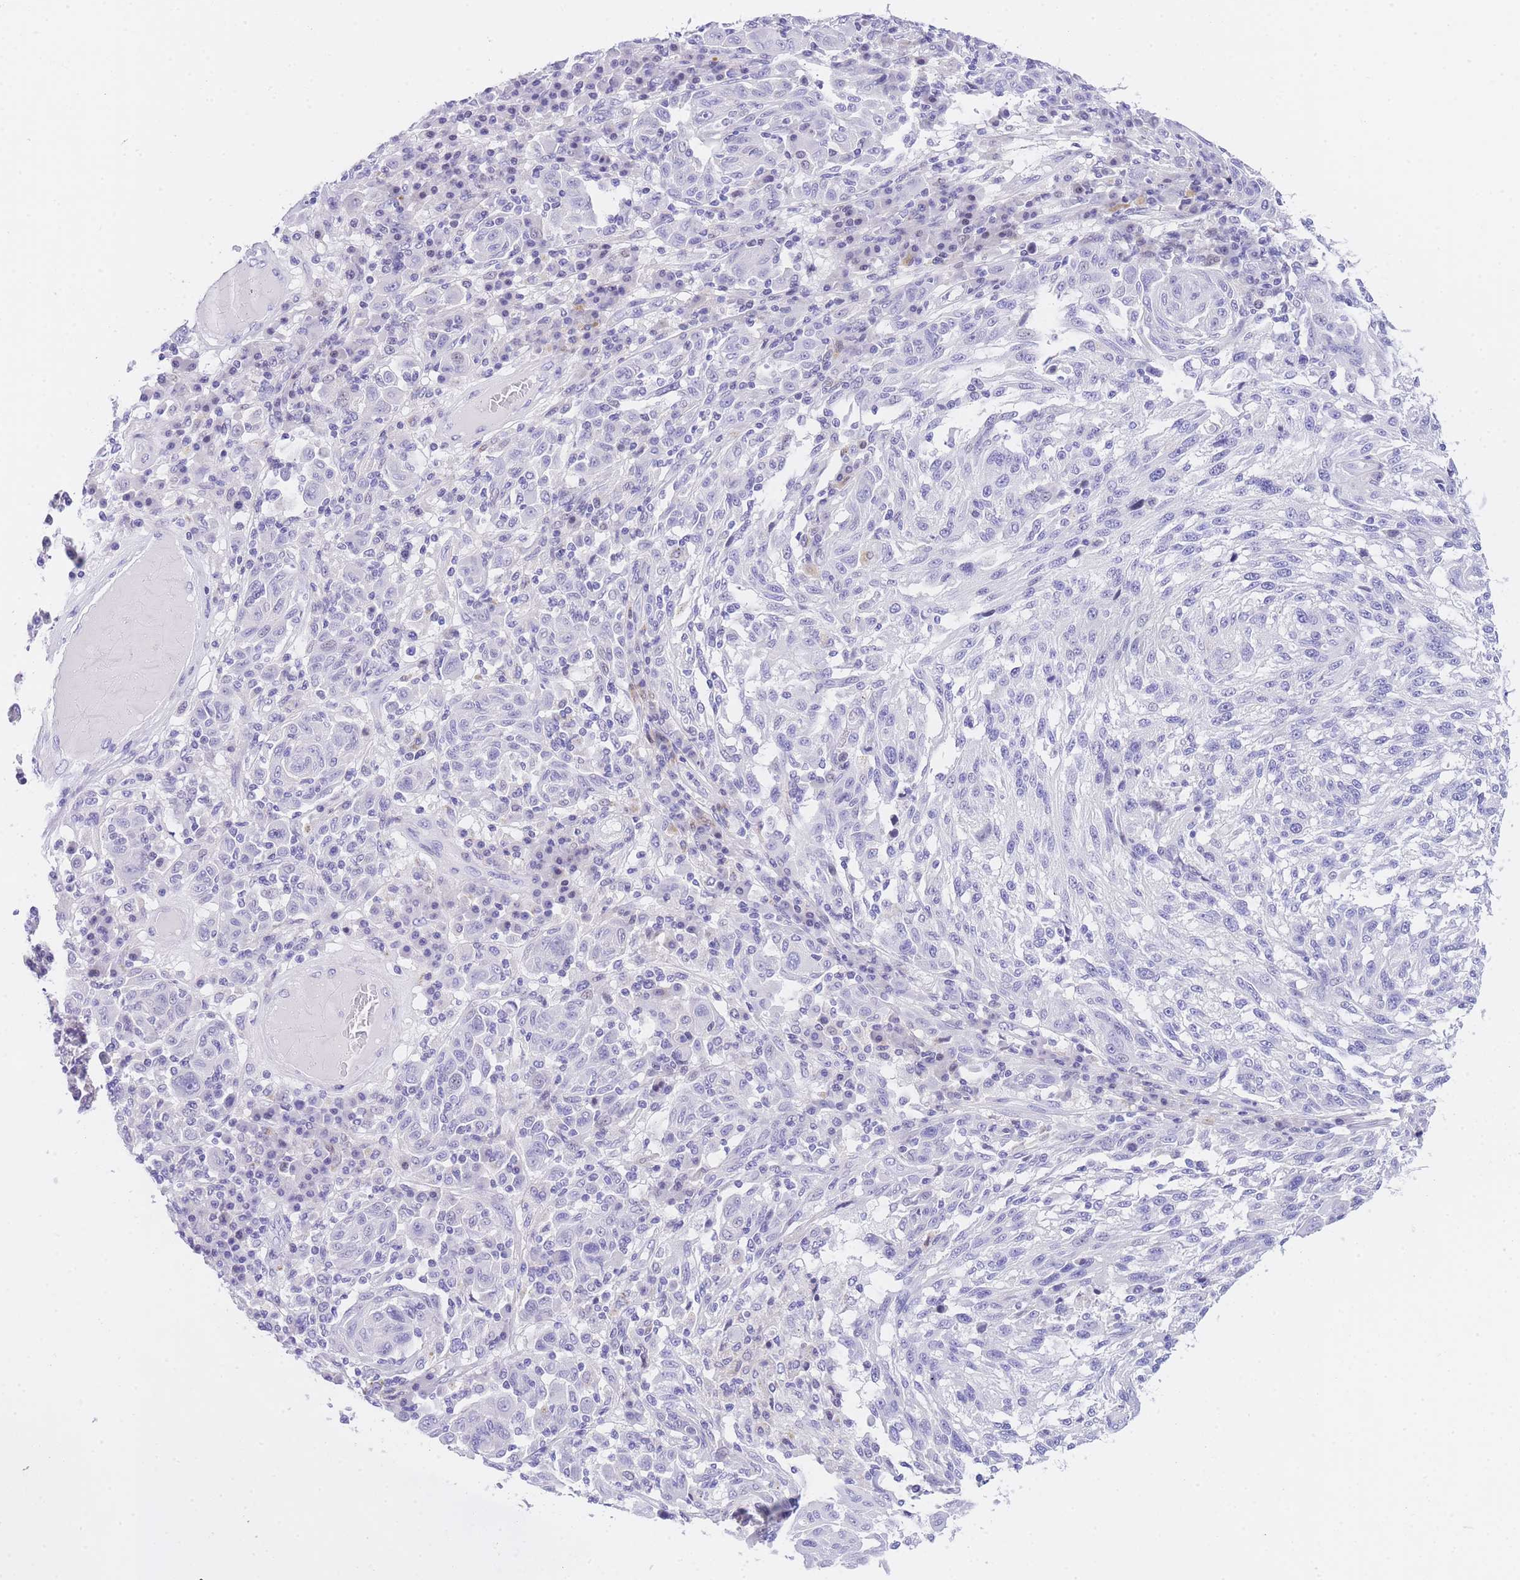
{"staining": {"intensity": "negative", "quantity": "none", "location": "none"}, "tissue": "melanoma", "cell_type": "Tumor cells", "image_type": "cancer", "snomed": [{"axis": "morphology", "description": "Malignant melanoma, NOS"}, {"axis": "topography", "description": "Skin"}], "caption": "This is an IHC histopathology image of human melanoma. There is no positivity in tumor cells.", "gene": "TIFAB", "patient": {"sex": "male", "age": 53}}